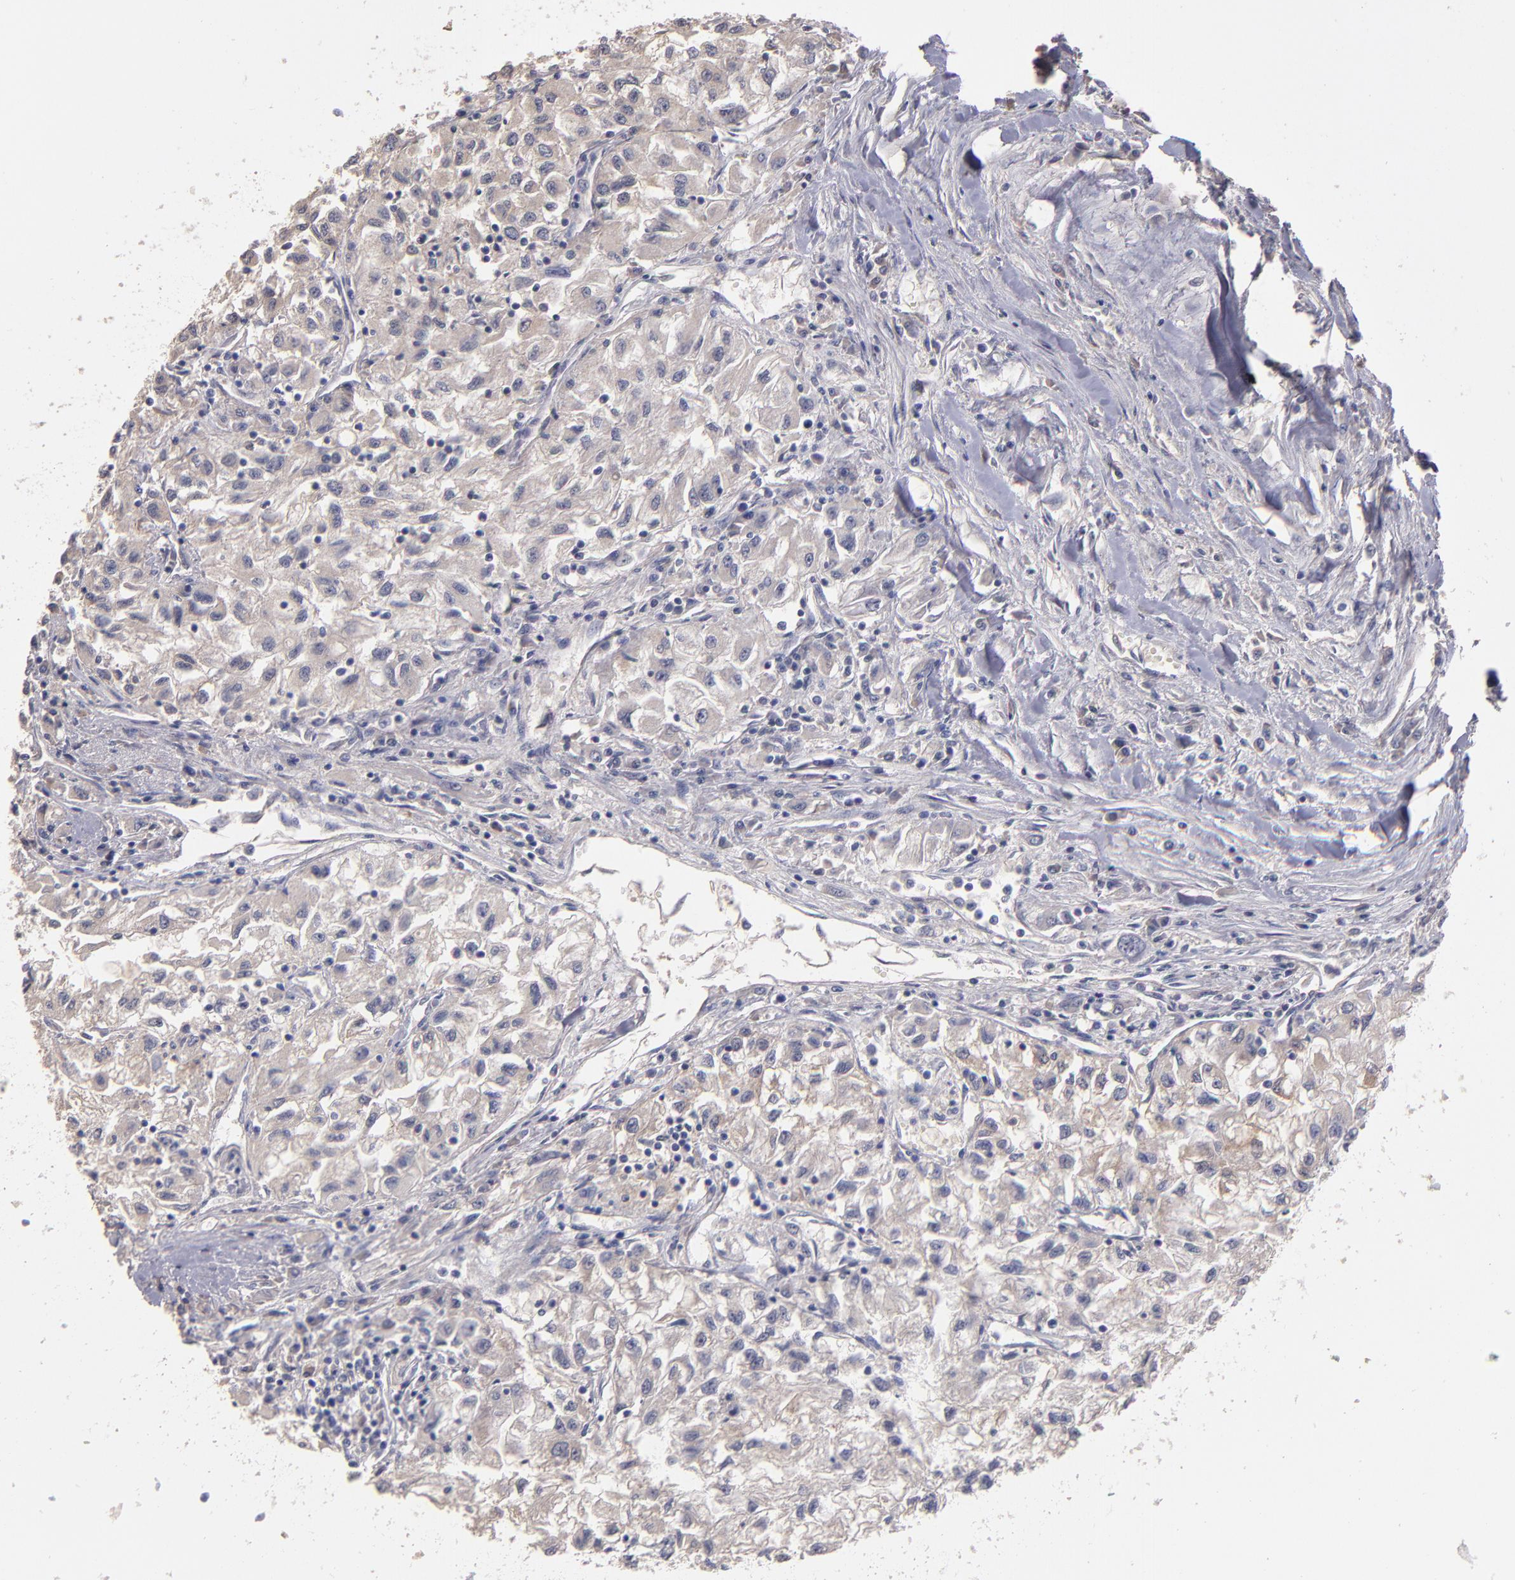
{"staining": {"intensity": "weak", "quantity": "<25%", "location": "cytoplasmic/membranous"}, "tissue": "renal cancer", "cell_type": "Tumor cells", "image_type": "cancer", "snomed": [{"axis": "morphology", "description": "Adenocarcinoma, NOS"}, {"axis": "topography", "description": "Kidney"}], "caption": "A photomicrograph of renal cancer (adenocarcinoma) stained for a protein exhibits no brown staining in tumor cells.", "gene": "MAGEE1", "patient": {"sex": "male", "age": 59}}